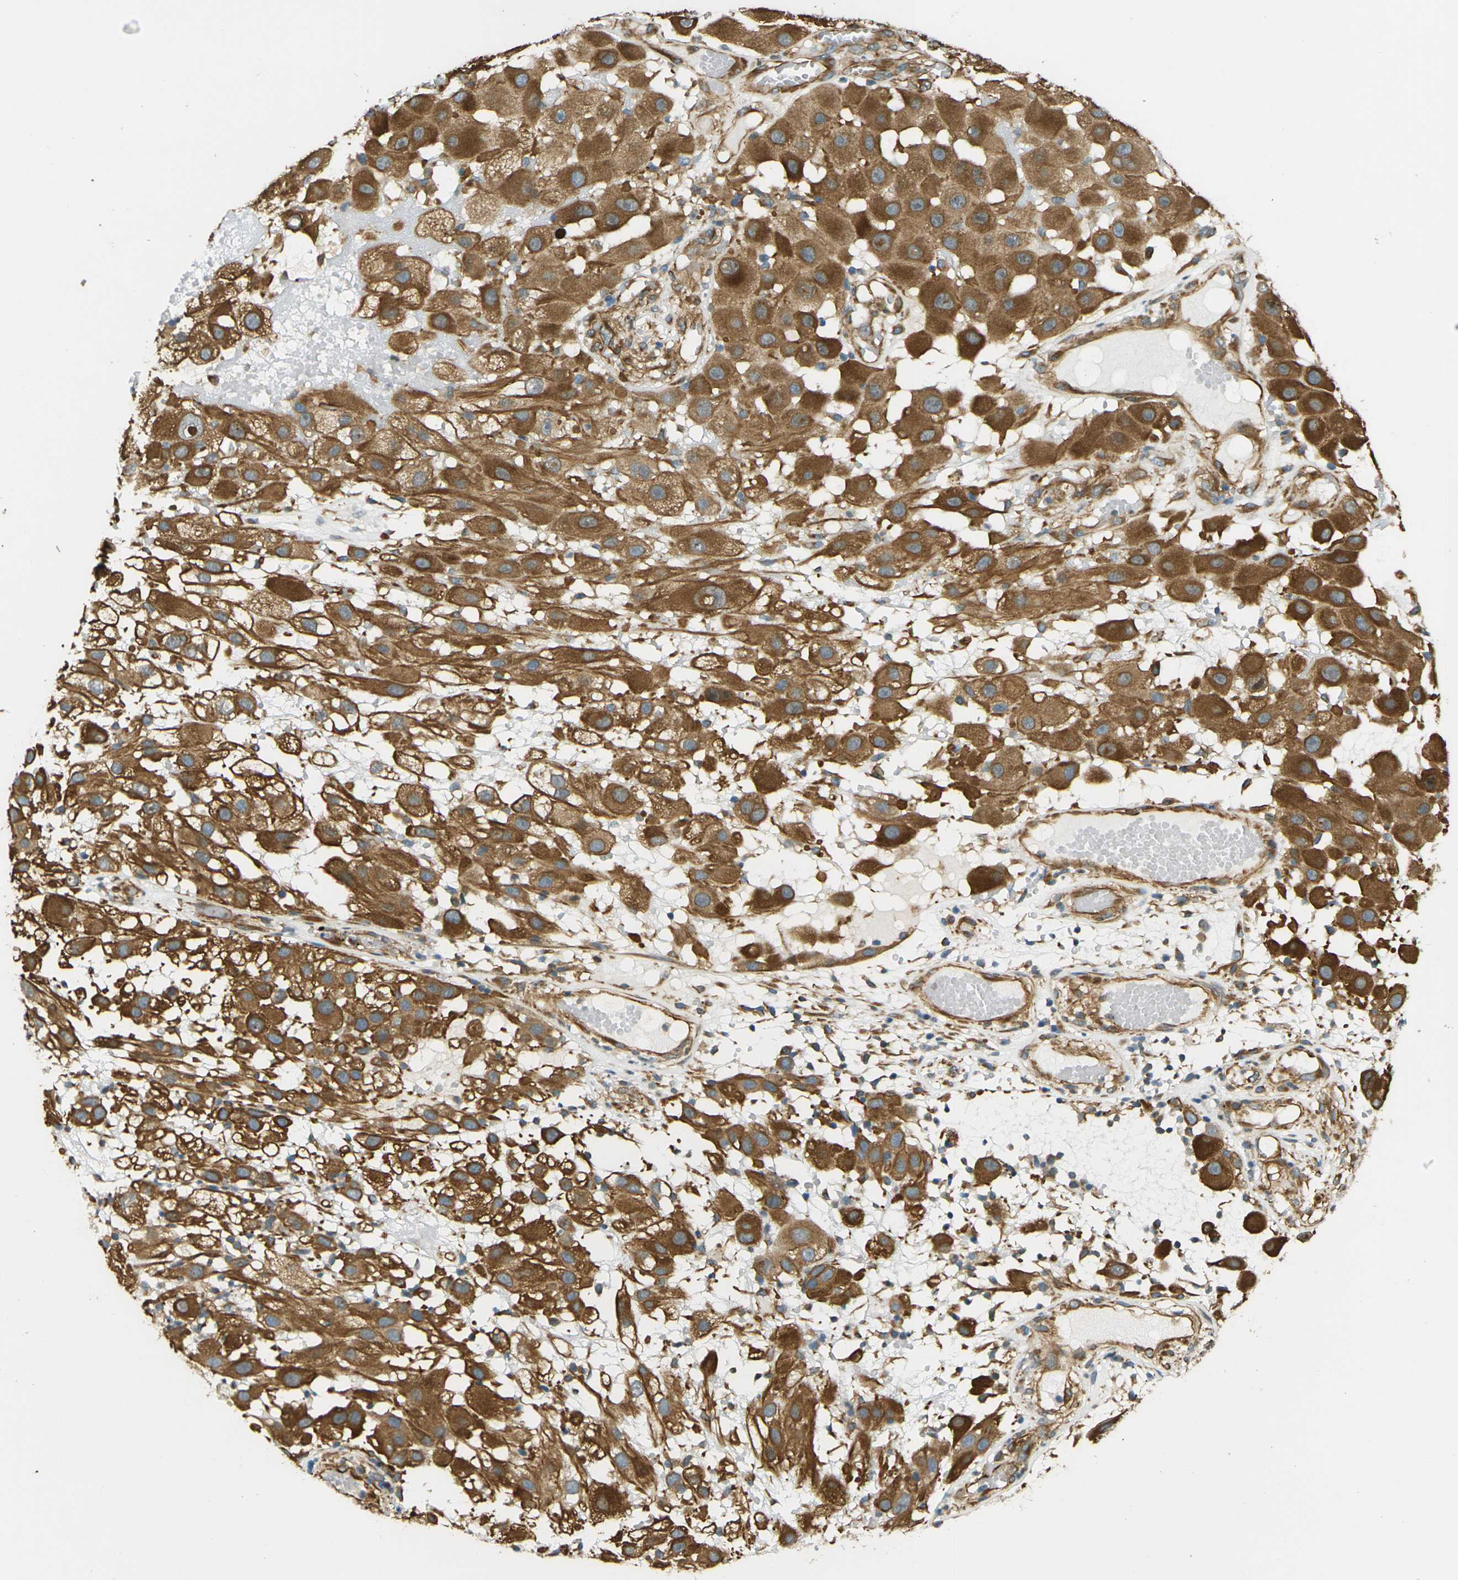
{"staining": {"intensity": "moderate", "quantity": ">75%", "location": "cytoplasmic/membranous"}, "tissue": "melanoma", "cell_type": "Tumor cells", "image_type": "cancer", "snomed": [{"axis": "morphology", "description": "Malignant melanoma, NOS"}, {"axis": "topography", "description": "Skin"}], "caption": "Brown immunohistochemical staining in human malignant melanoma displays moderate cytoplasmic/membranous expression in about >75% of tumor cells.", "gene": "CYTH3", "patient": {"sex": "female", "age": 81}}